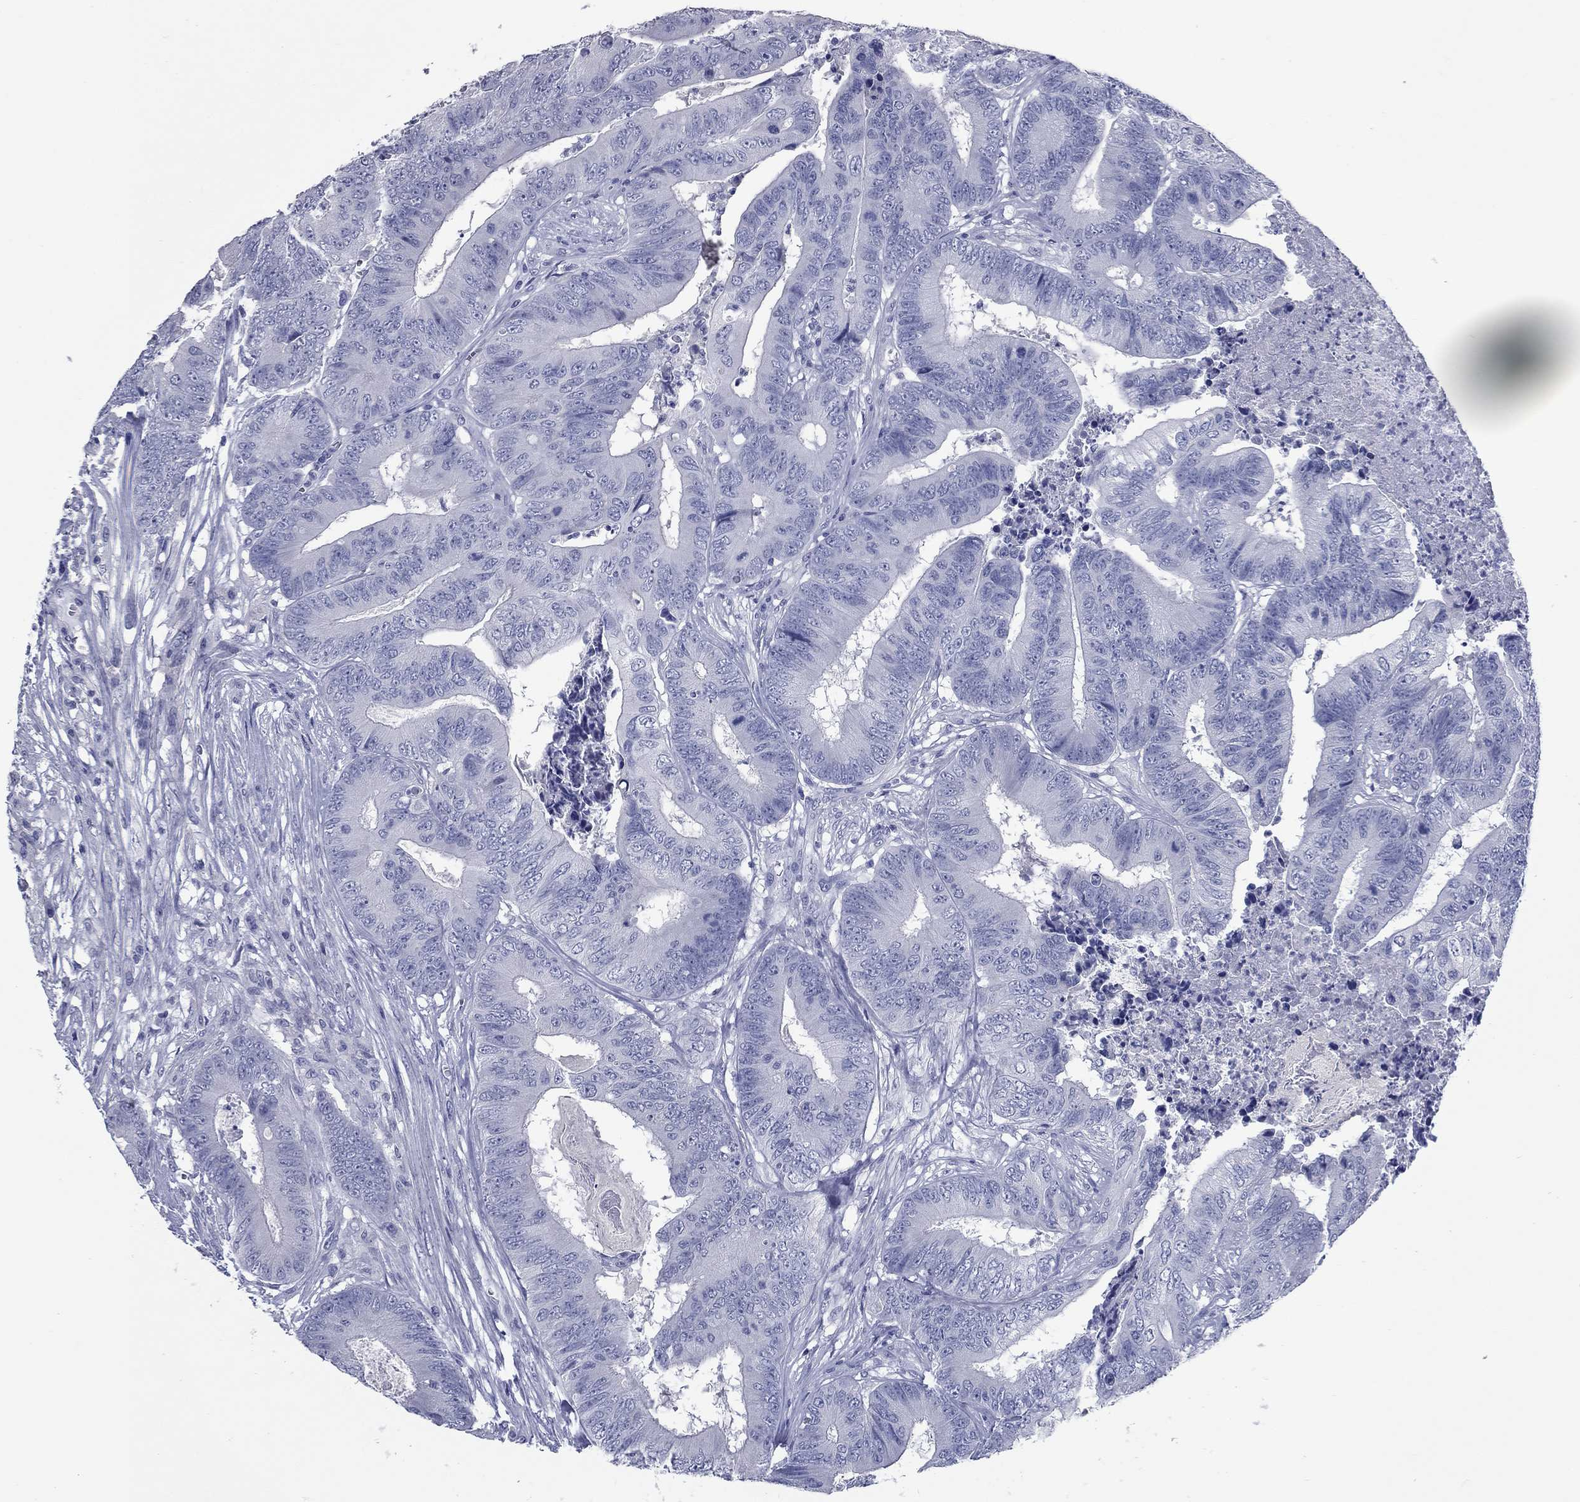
{"staining": {"intensity": "negative", "quantity": "none", "location": "none"}, "tissue": "colorectal cancer", "cell_type": "Tumor cells", "image_type": "cancer", "snomed": [{"axis": "morphology", "description": "Adenocarcinoma, NOS"}, {"axis": "topography", "description": "Colon"}], "caption": "Colorectal cancer (adenocarcinoma) was stained to show a protein in brown. There is no significant staining in tumor cells.", "gene": "KIRREL2", "patient": {"sex": "male", "age": 84}}